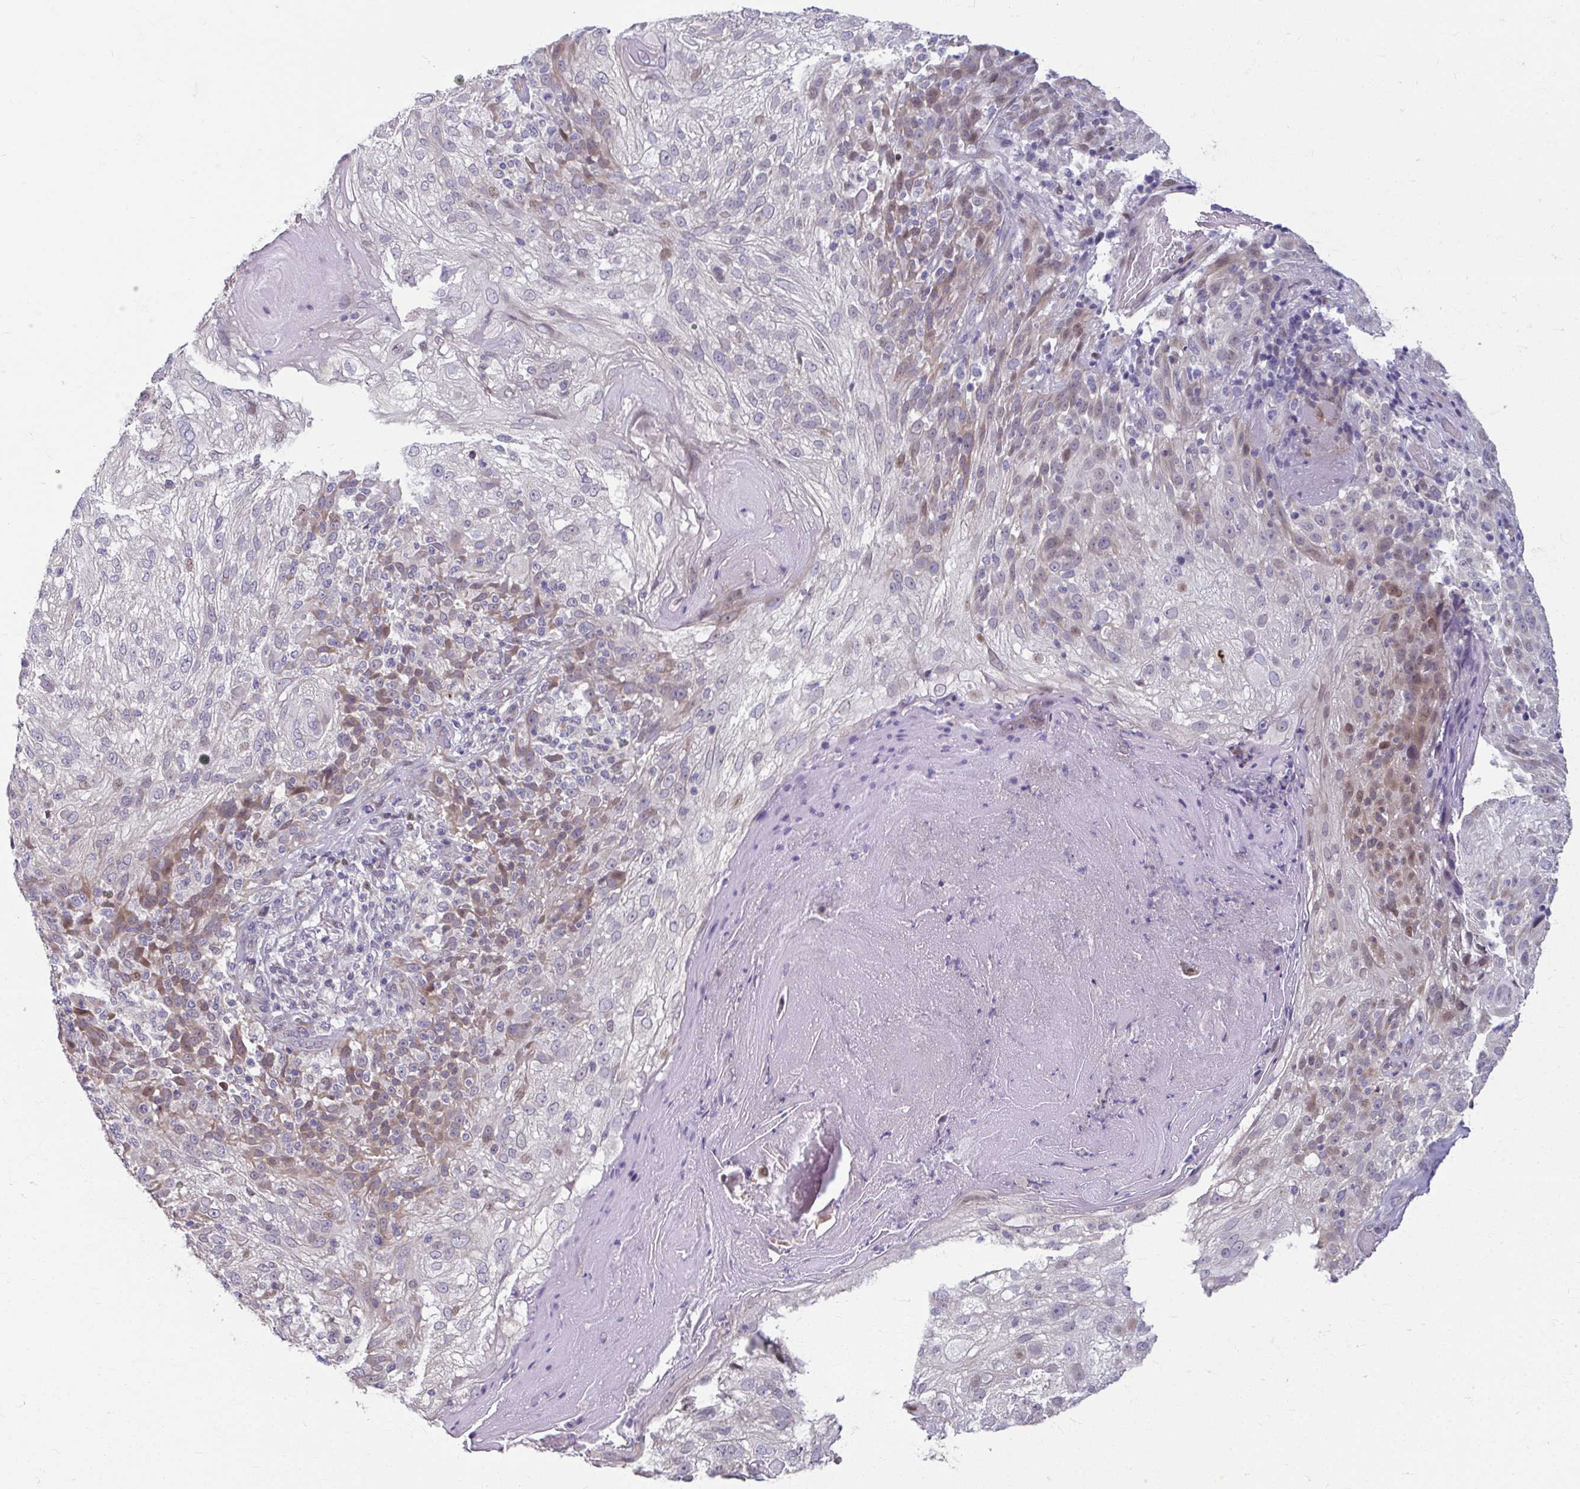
{"staining": {"intensity": "moderate", "quantity": "<25%", "location": "nuclear"}, "tissue": "skin cancer", "cell_type": "Tumor cells", "image_type": "cancer", "snomed": [{"axis": "morphology", "description": "Normal tissue, NOS"}, {"axis": "morphology", "description": "Squamous cell carcinoma, NOS"}, {"axis": "topography", "description": "Skin"}], "caption": "DAB (3,3'-diaminobenzidine) immunohistochemical staining of human skin cancer exhibits moderate nuclear protein staining in about <25% of tumor cells.", "gene": "ODF1", "patient": {"sex": "female", "age": 83}}